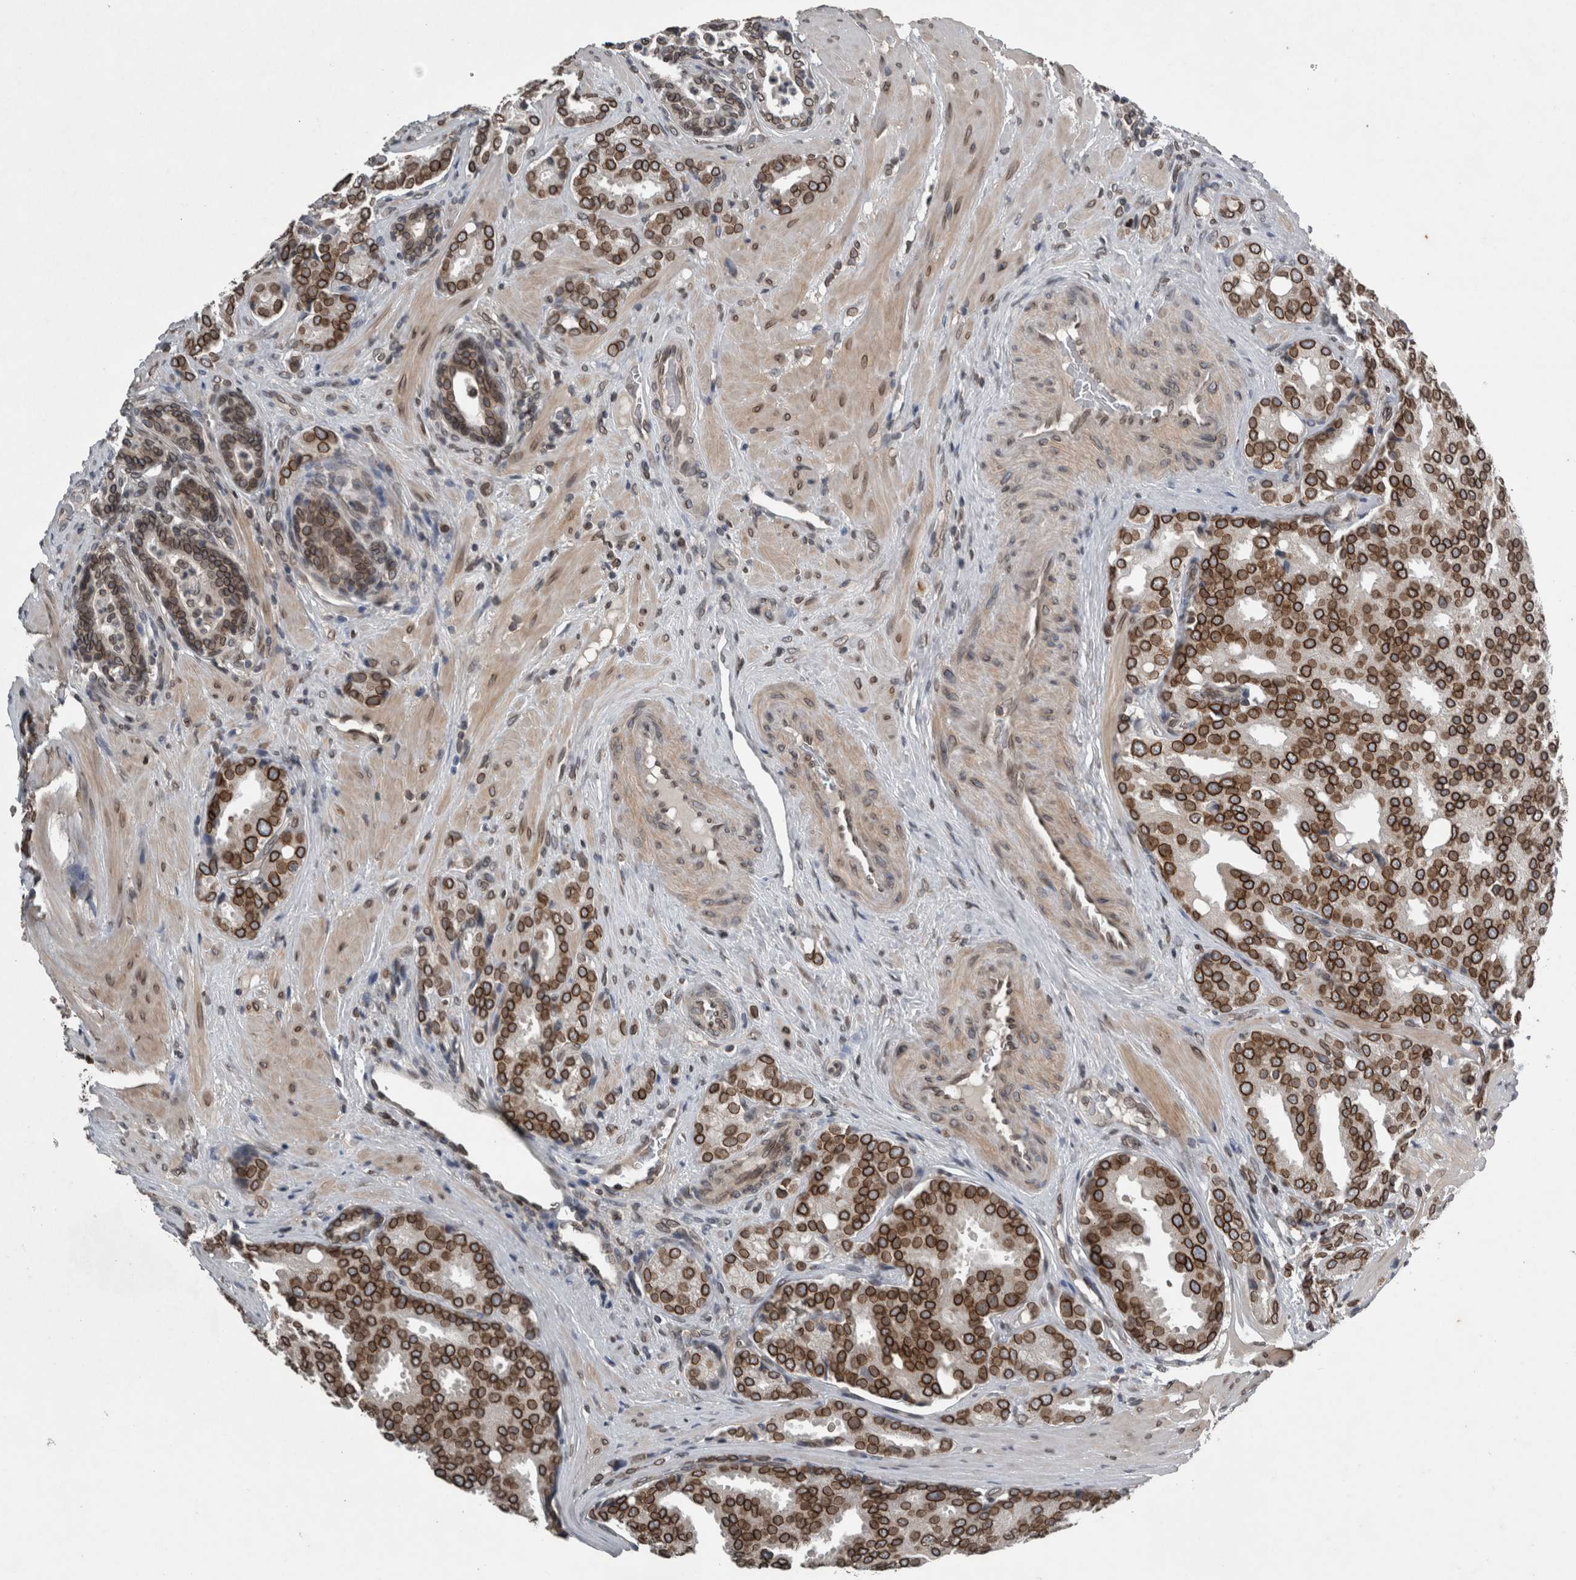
{"staining": {"intensity": "strong", "quantity": ">75%", "location": "cytoplasmic/membranous,nuclear"}, "tissue": "prostate cancer", "cell_type": "Tumor cells", "image_type": "cancer", "snomed": [{"axis": "morphology", "description": "Adenocarcinoma, High grade"}, {"axis": "topography", "description": "Prostate"}], "caption": "Immunohistochemistry staining of prostate adenocarcinoma (high-grade), which exhibits high levels of strong cytoplasmic/membranous and nuclear expression in approximately >75% of tumor cells indicating strong cytoplasmic/membranous and nuclear protein staining. The staining was performed using DAB (brown) for protein detection and nuclei were counterstained in hematoxylin (blue).", "gene": "RANBP2", "patient": {"sex": "male", "age": 50}}